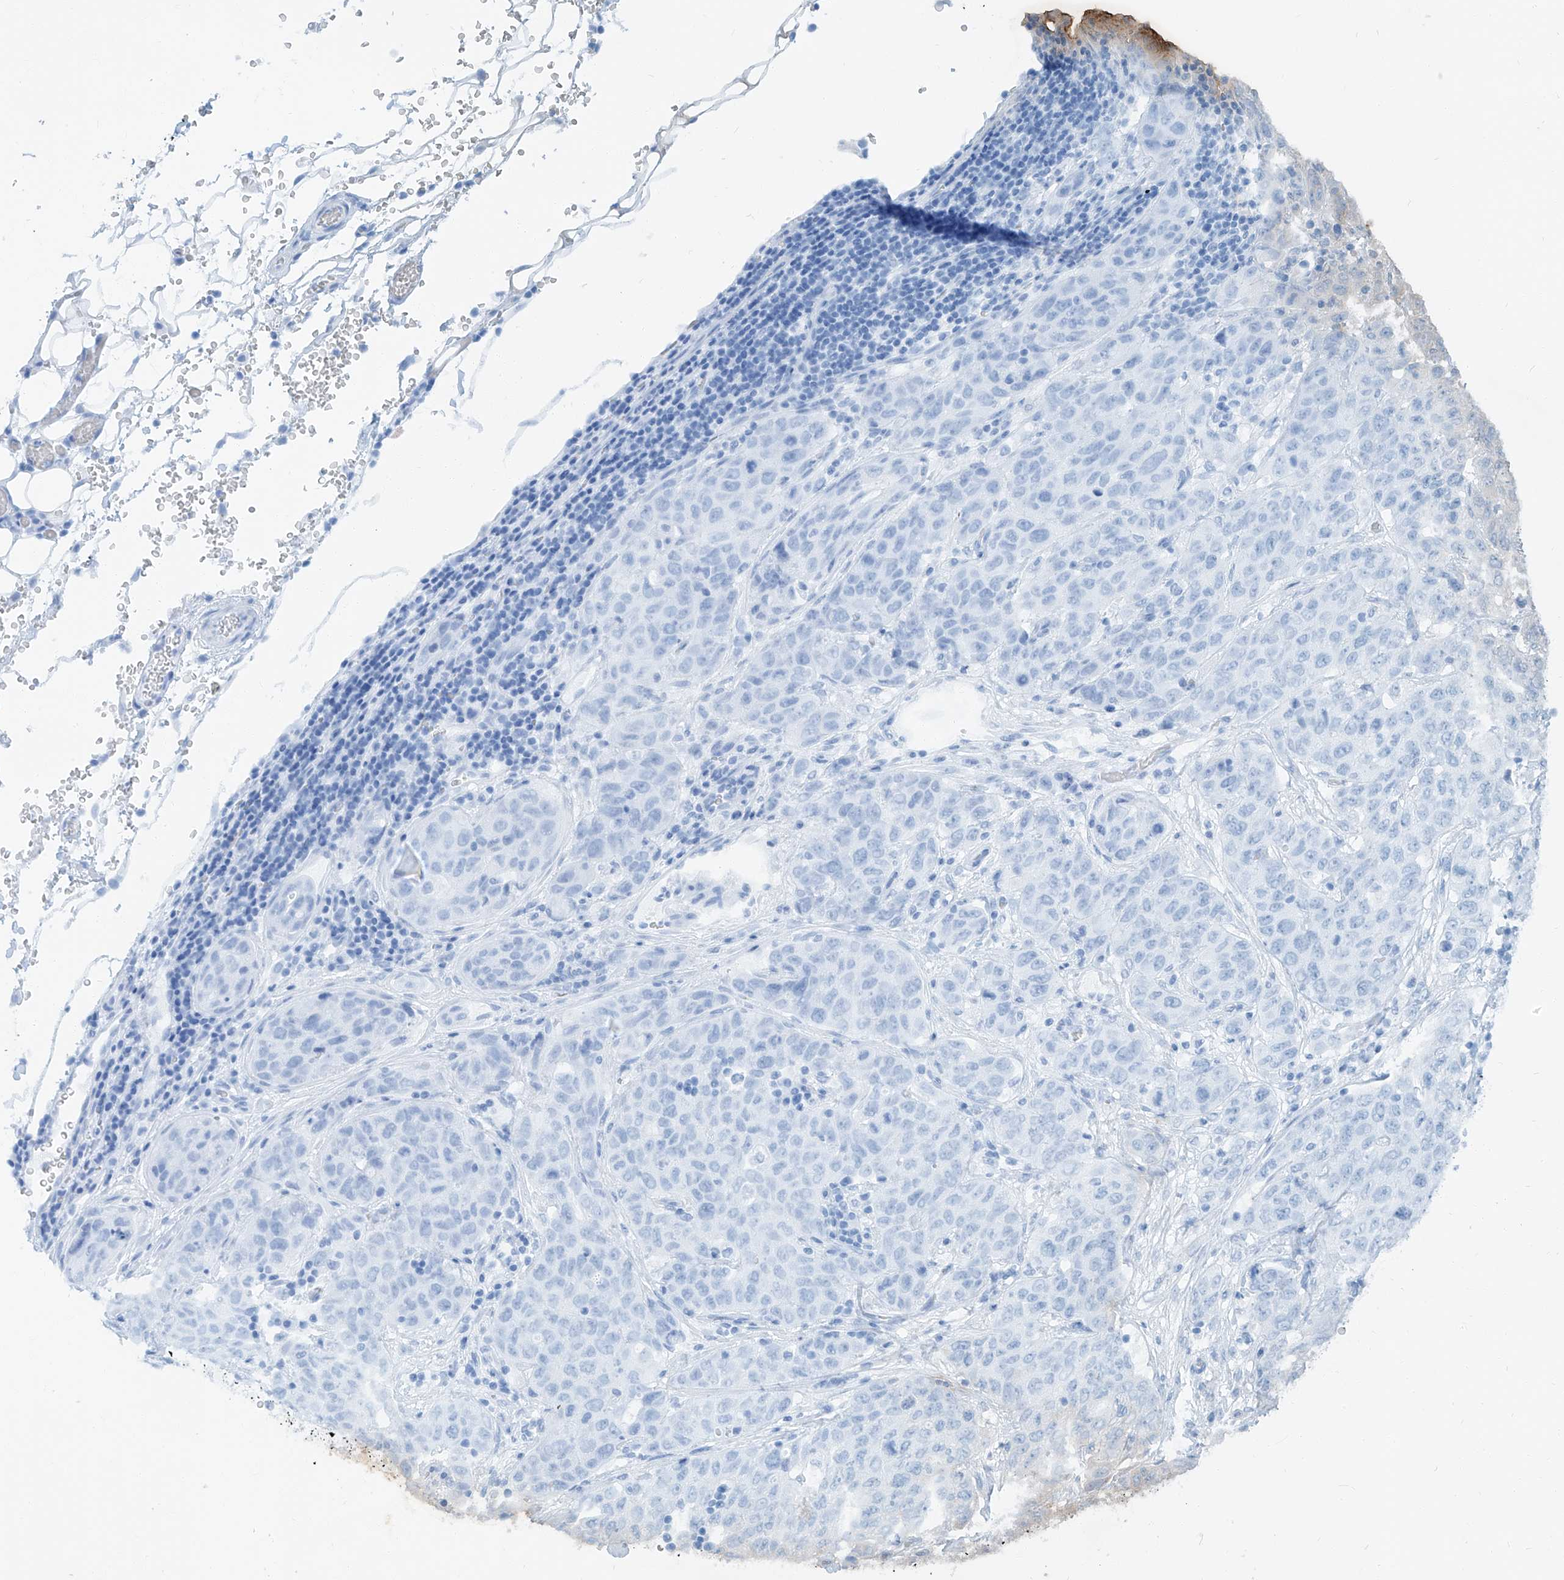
{"staining": {"intensity": "weak", "quantity": "25%-75%", "location": "cytoplasmic/membranous"}, "tissue": "stomach cancer", "cell_type": "Tumor cells", "image_type": "cancer", "snomed": [{"axis": "morphology", "description": "Normal tissue, NOS"}, {"axis": "morphology", "description": "Adenocarcinoma, NOS"}, {"axis": "topography", "description": "Lymph node"}, {"axis": "topography", "description": "Stomach"}], "caption": "Protein staining of stomach cancer tissue displays weak cytoplasmic/membranous expression in approximately 25%-75% of tumor cells.", "gene": "STX19", "patient": {"sex": "male", "age": 48}}